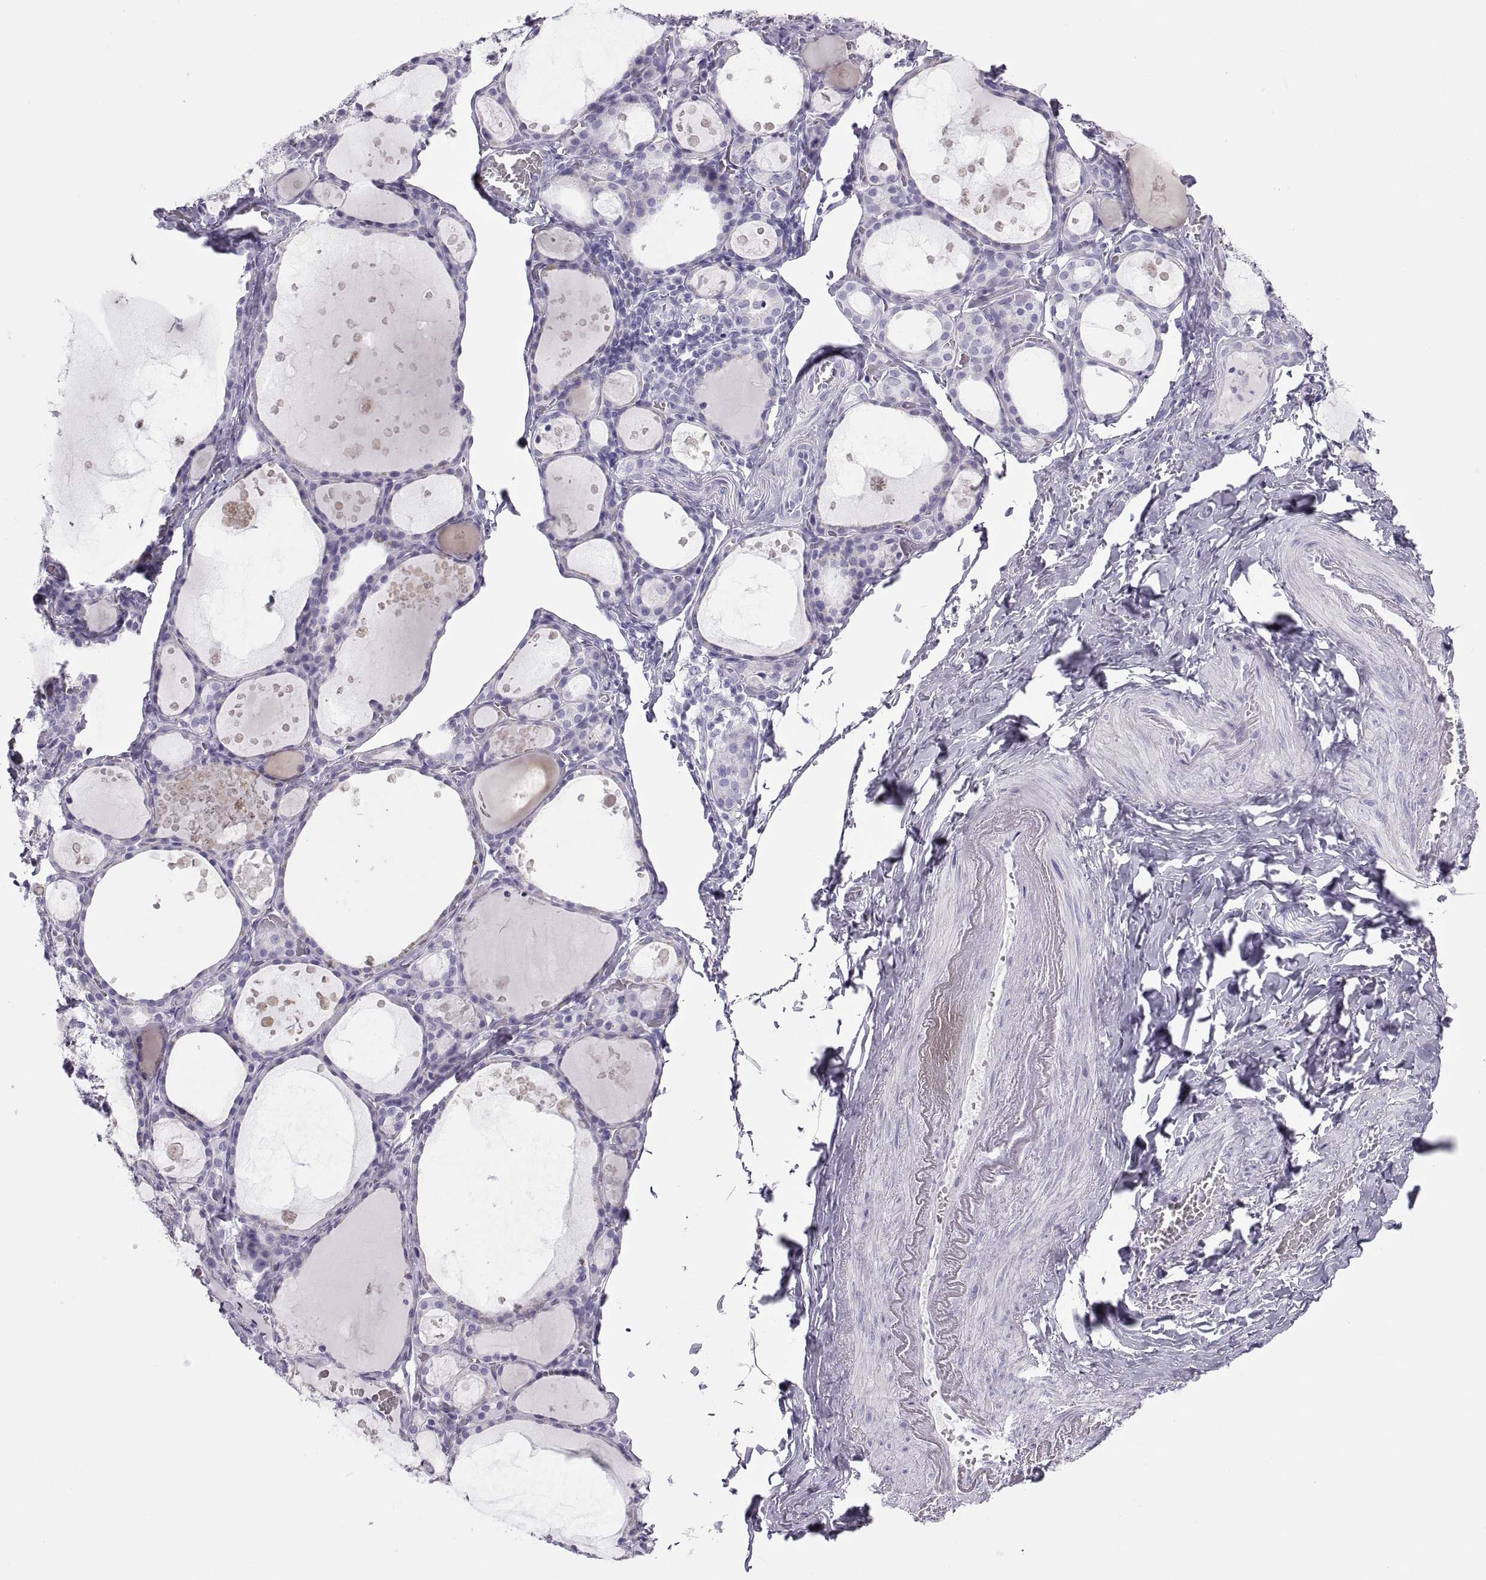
{"staining": {"intensity": "negative", "quantity": "none", "location": "none"}, "tissue": "thyroid gland", "cell_type": "Glandular cells", "image_type": "normal", "snomed": [{"axis": "morphology", "description": "Normal tissue, NOS"}, {"axis": "topography", "description": "Thyroid gland"}], "caption": "High magnification brightfield microscopy of normal thyroid gland stained with DAB (3,3'-diaminobenzidine) (brown) and counterstained with hematoxylin (blue): glandular cells show no significant expression. The staining was performed using DAB to visualize the protein expression in brown, while the nuclei were stained in blue with hematoxylin (Magnification: 20x).", "gene": "SEMG1", "patient": {"sex": "male", "age": 68}}